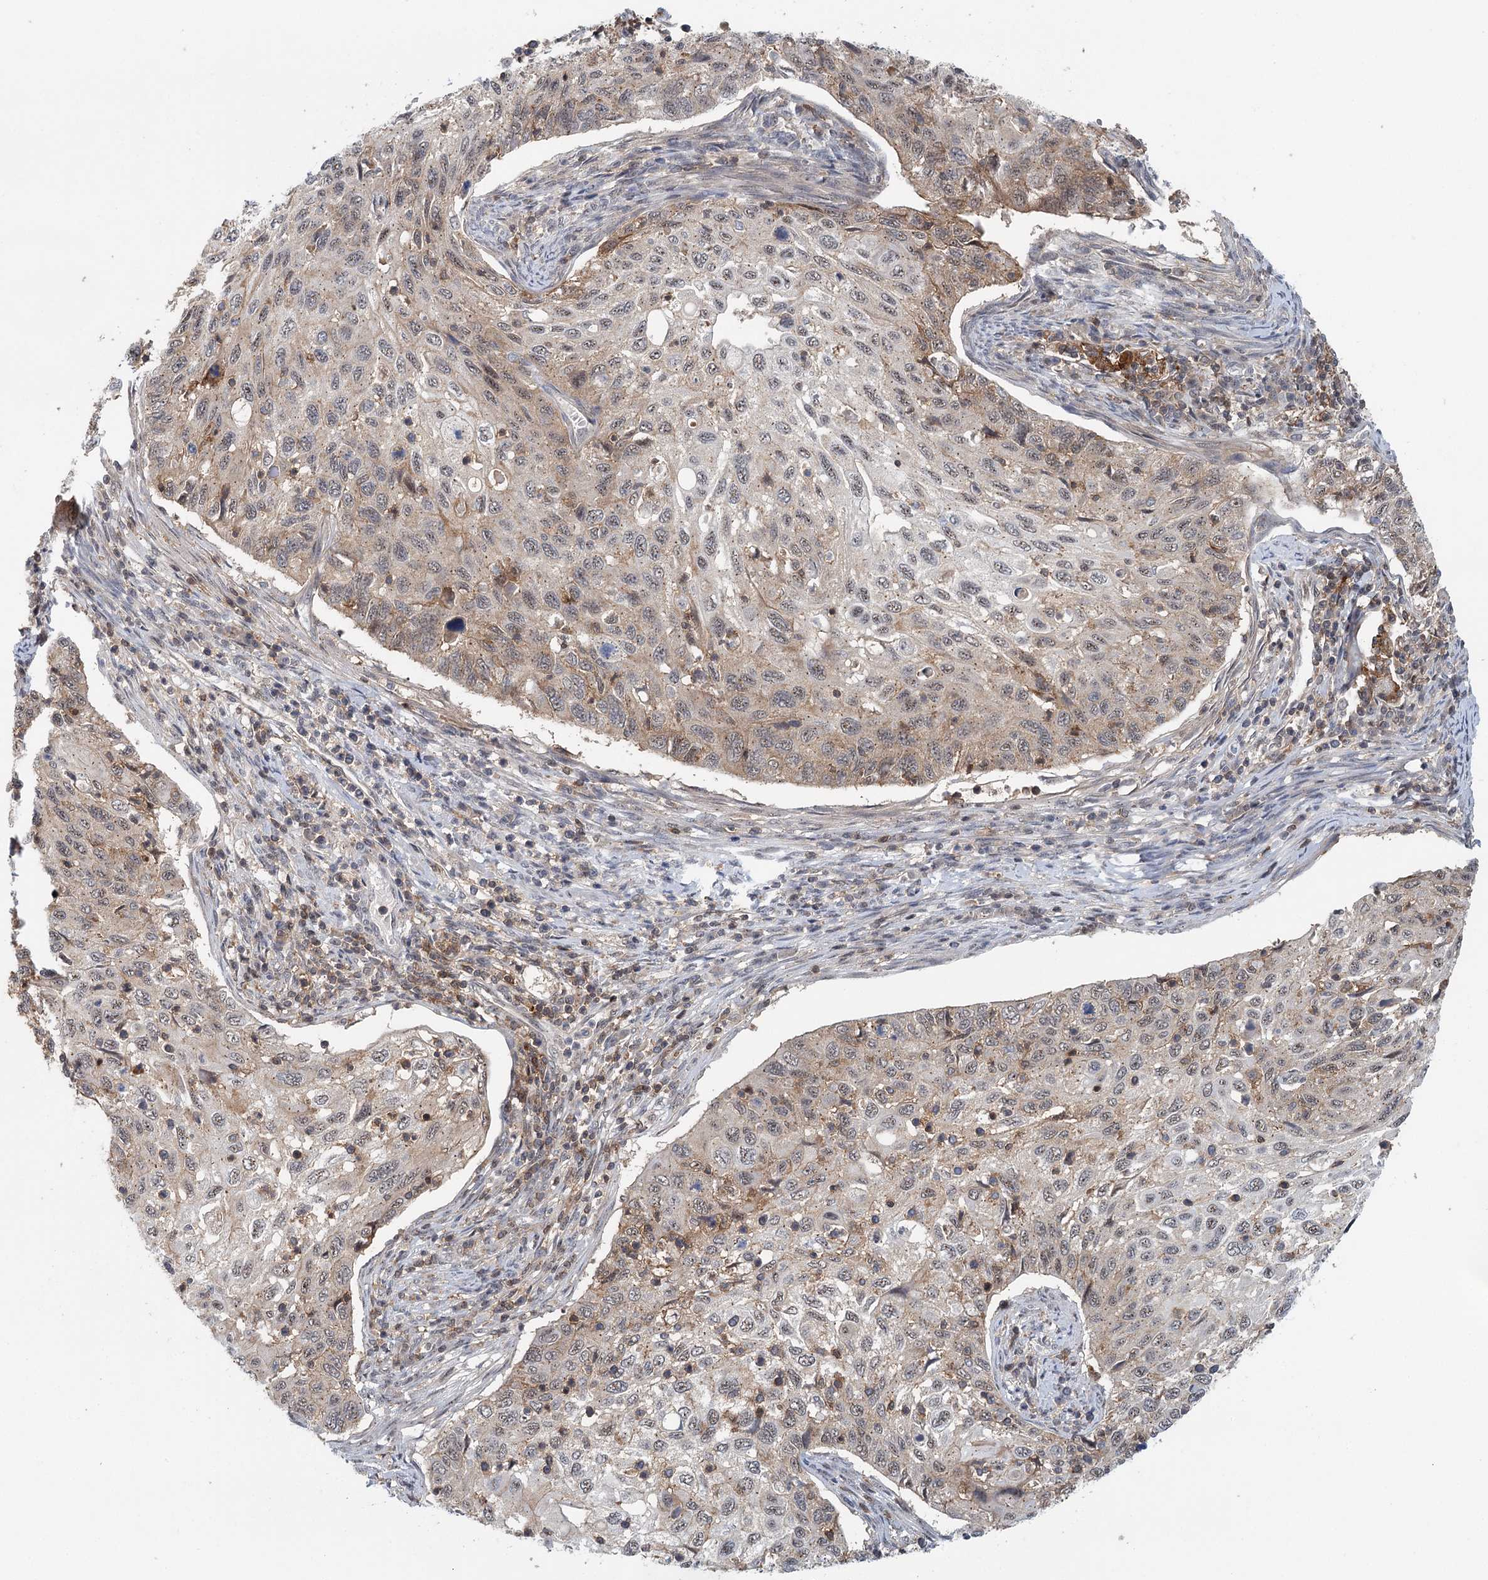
{"staining": {"intensity": "moderate", "quantity": "<25%", "location": "cytoplasmic/membranous,nuclear"}, "tissue": "cervical cancer", "cell_type": "Tumor cells", "image_type": "cancer", "snomed": [{"axis": "morphology", "description": "Squamous cell carcinoma, NOS"}, {"axis": "topography", "description": "Cervix"}], "caption": "An immunohistochemistry (IHC) image of neoplastic tissue is shown. Protein staining in brown labels moderate cytoplasmic/membranous and nuclear positivity in squamous cell carcinoma (cervical) within tumor cells. (Stains: DAB (3,3'-diaminobenzidine) in brown, nuclei in blue, Microscopy: brightfield microscopy at high magnification).", "gene": "CDC42SE2", "patient": {"sex": "female", "age": 70}}